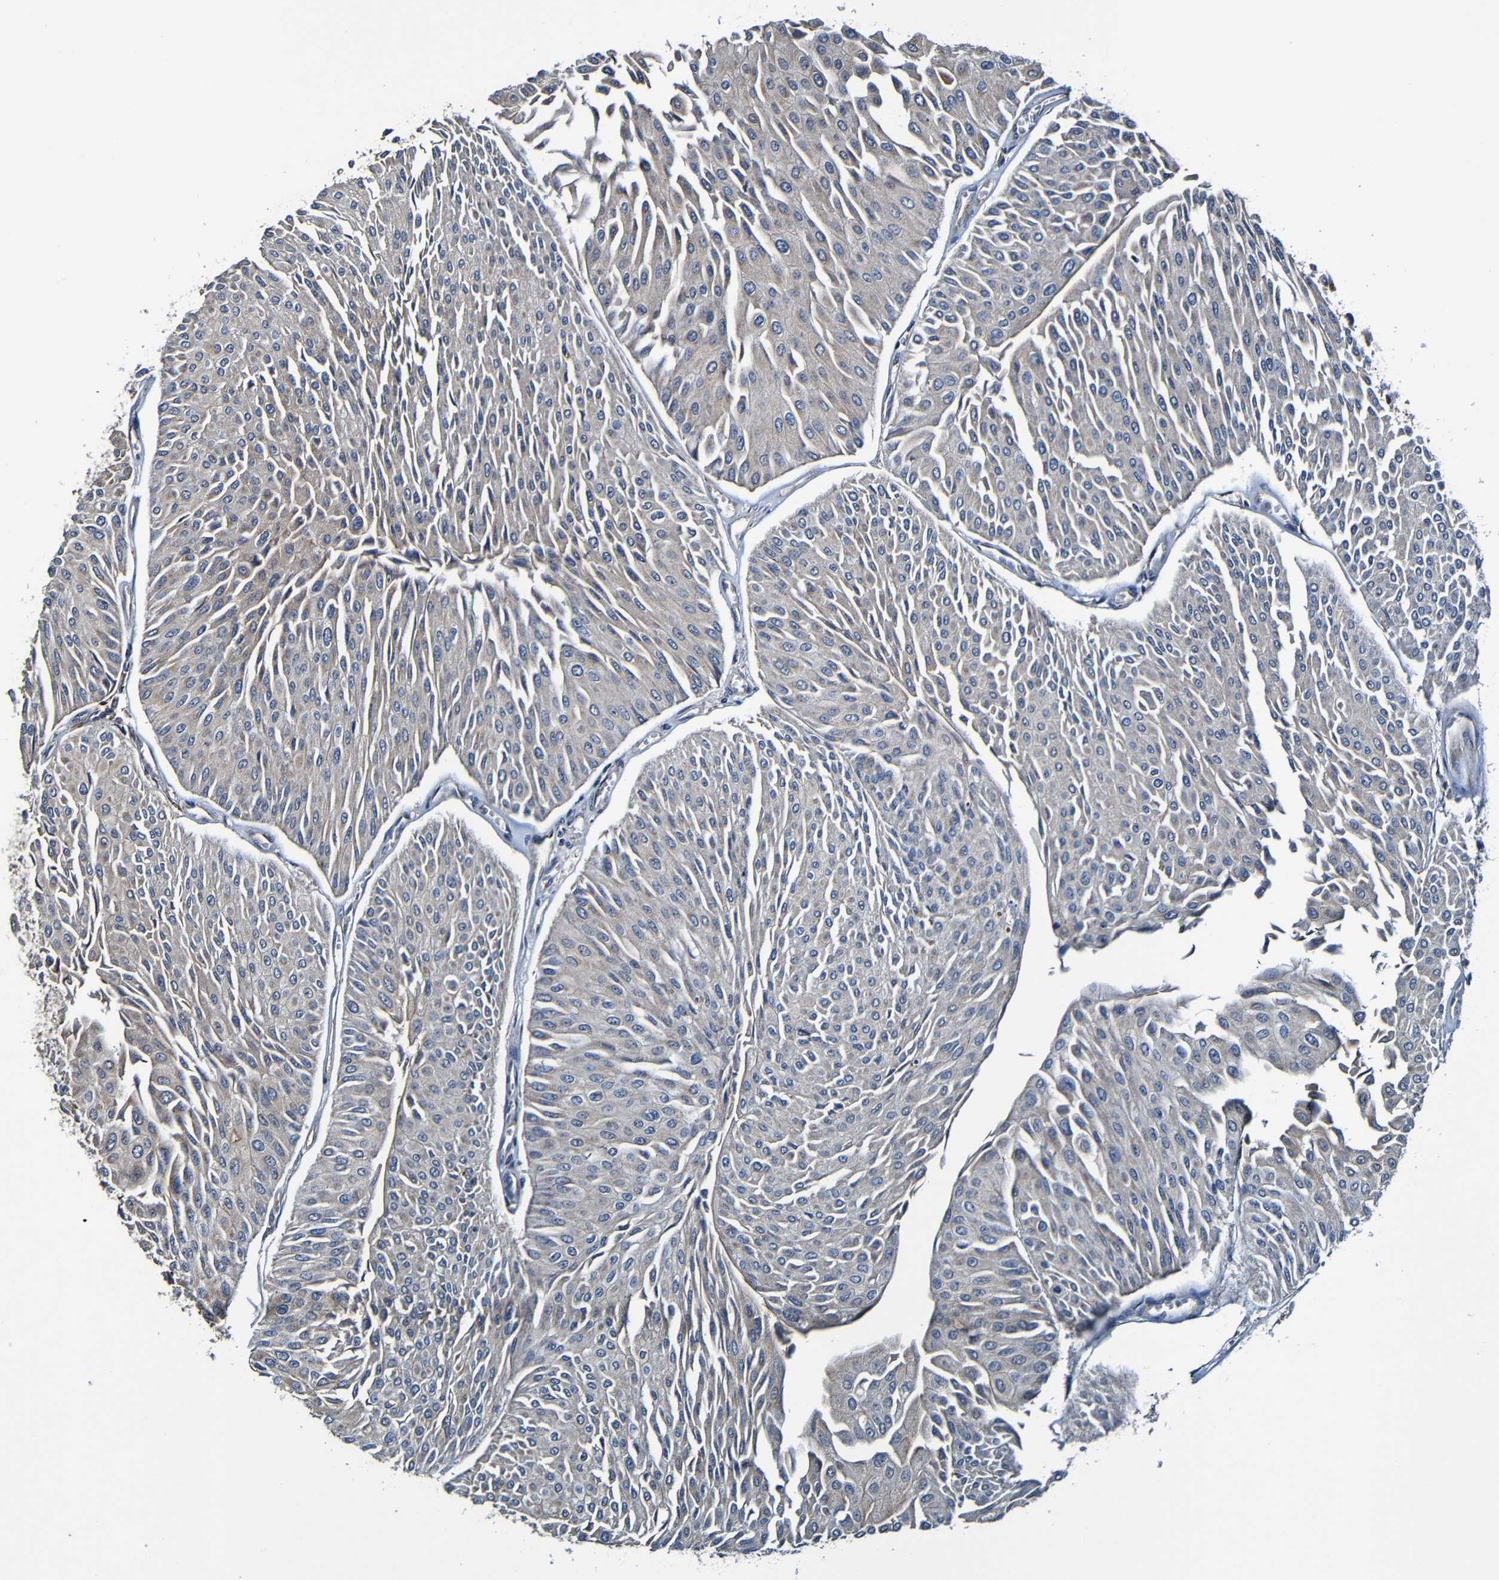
{"staining": {"intensity": "weak", "quantity": "<25%", "location": "cytoplasmic/membranous"}, "tissue": "urothelial cancer", "cell_type": "Tumor cells", "image_type": "cancer", "snomed": [{"axis": "morphology", "description": "Urothelial carcinoma, Low grade"}, {"axis": "topography", "description": "Urinary bladder"}], "caption": "The micrograph reveals no staining of tumor cells in urothelial carcinoma (low-grade).", "gene": "ADAM15", "patient": {"sex": "male", "age": 67}}